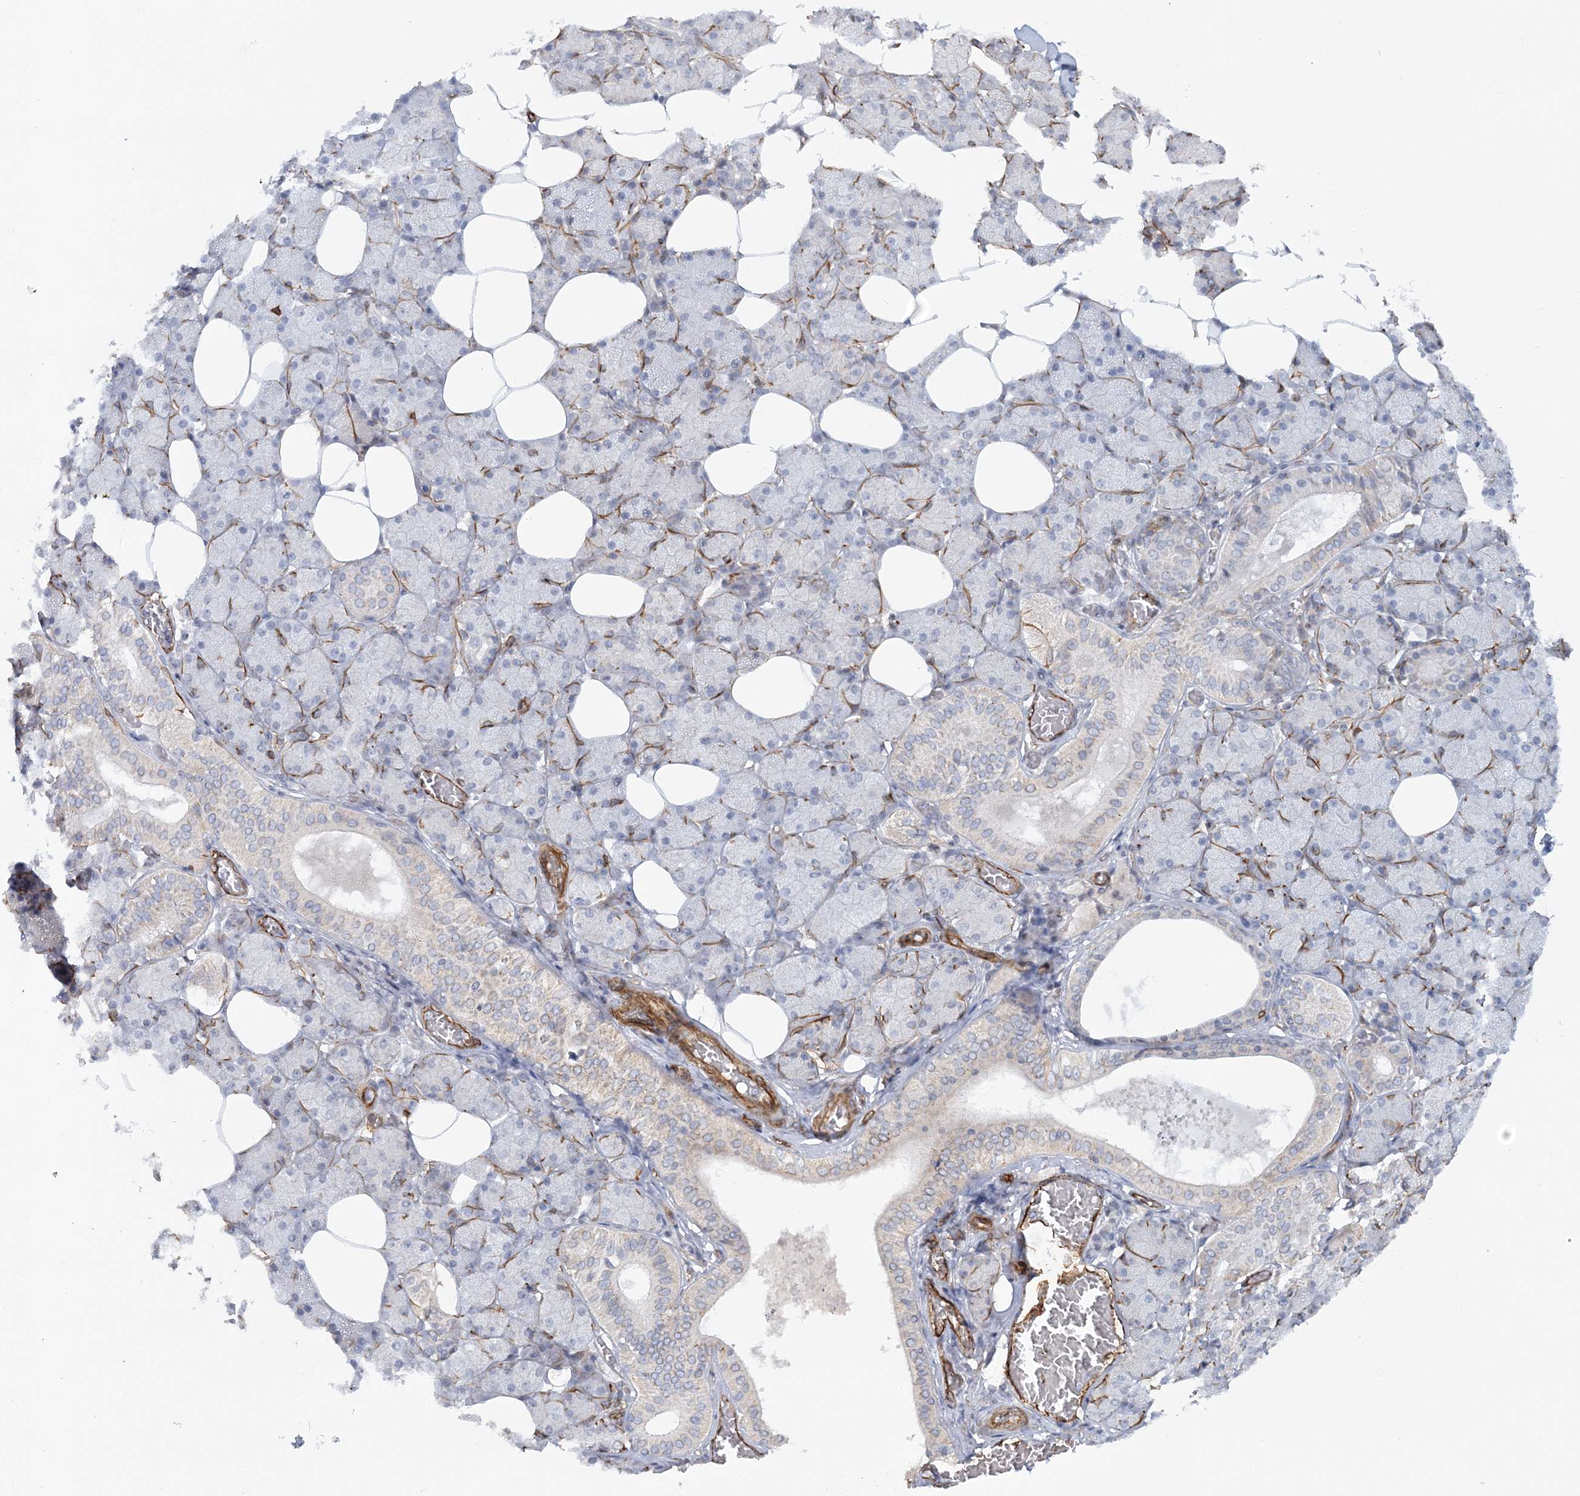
{"staining": {"intensity": "weak", "quantity": "<25%", "location": "cytoplasmic/membranous"}, "tissue": "salivary gland", "cell_type": "Glandular cells", "image_type": "normal", "snomed": [{"axis": "morphology", "description": "Normal tissue, NOS"}, {"axis": "topography", "description": "Salivary gland"}], "caption": "This is a photomicrograph of IHC staining of unremarkable salivary gland, which shows no staining in glandular cells.", "gene": "AFAP1L2", "patient": {"sex": "female", "age": 33}}